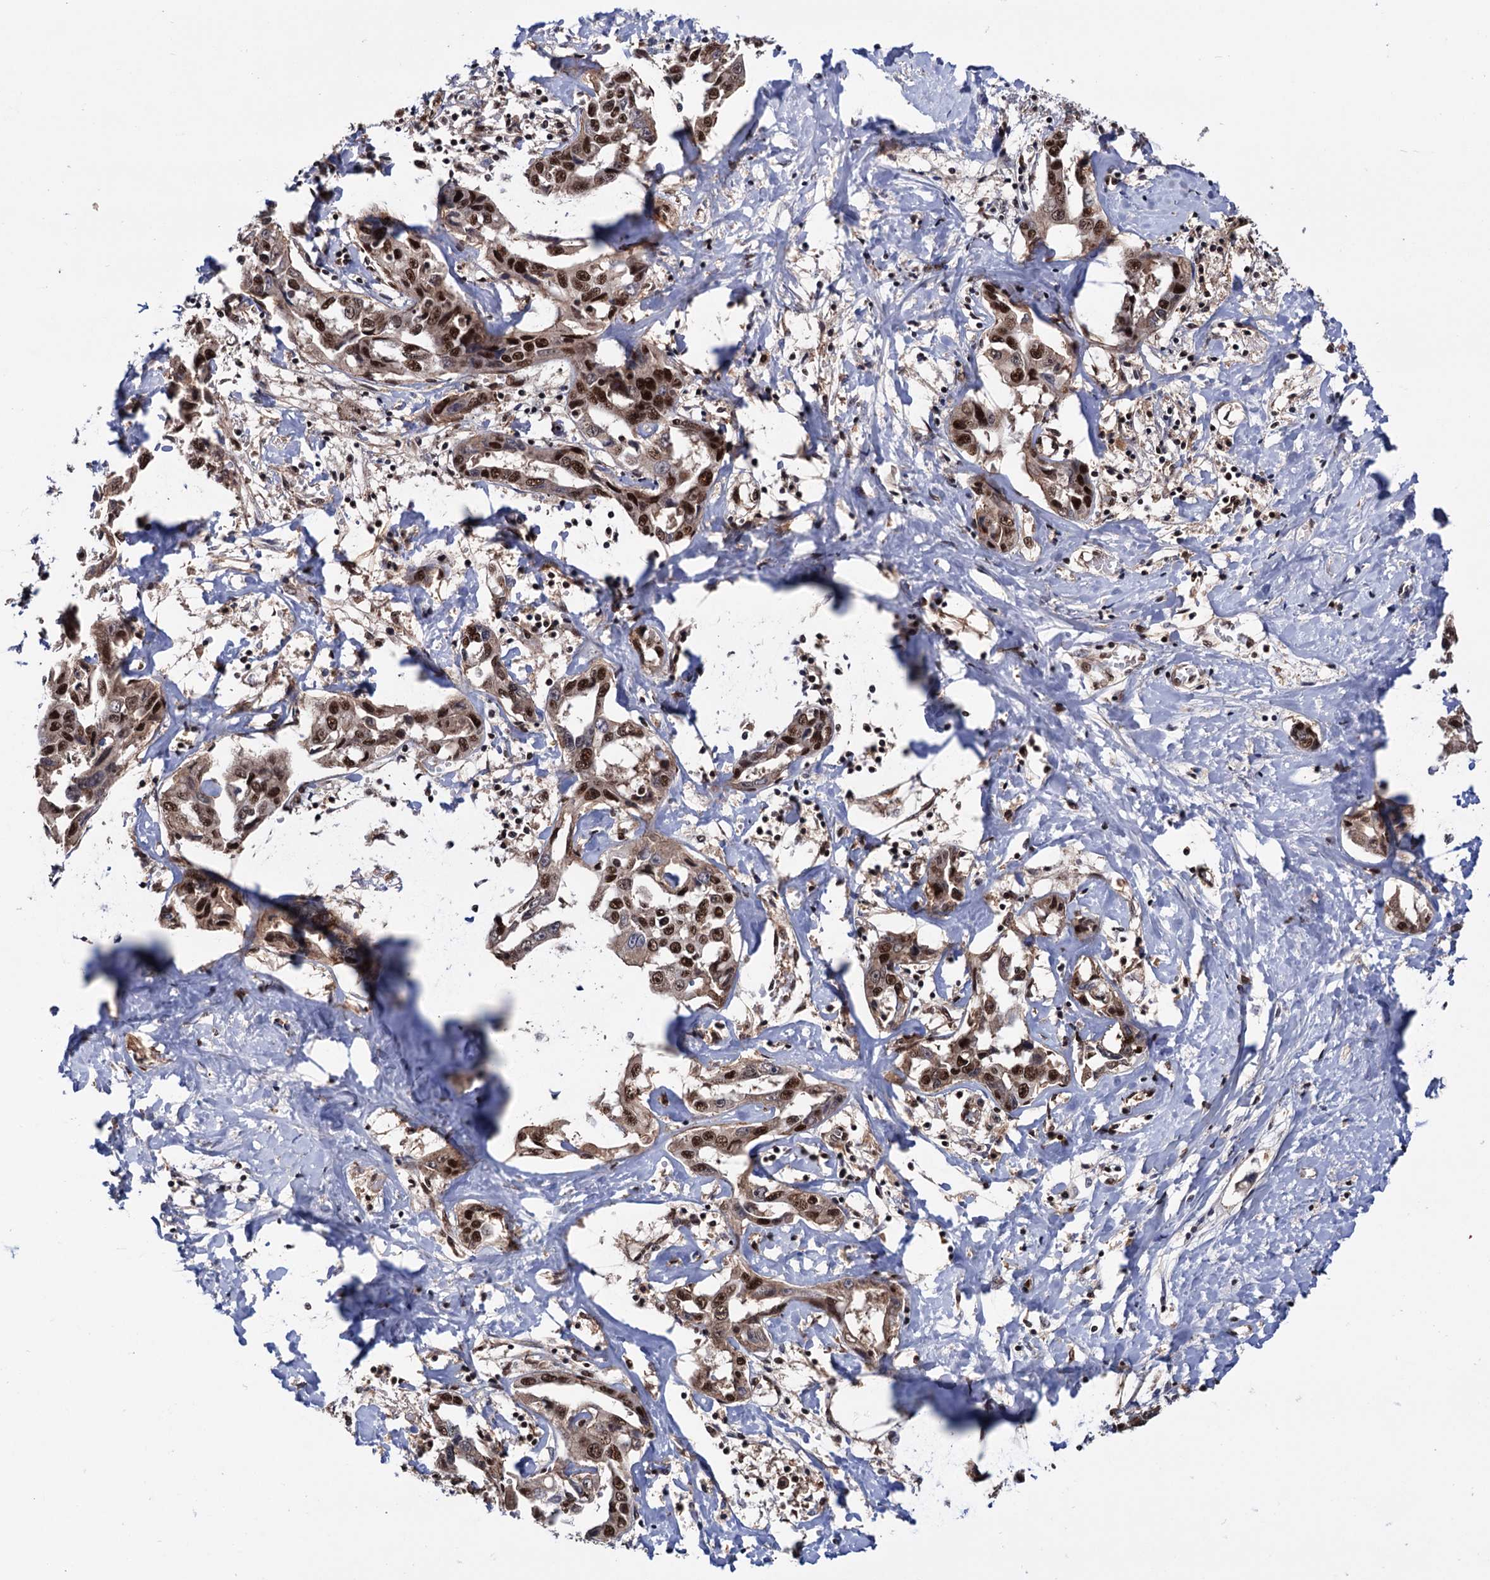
{"staining": {"intensity": "strong", "quantity": ">75%", "location": "nuclear"}, "tissue": "liver cancer", "cell_type": "Tumor cells", "image_type": "cancer", "snomed": [{"axis": "morphology", "description": "Cholangiocarcinoma"}, {"axis": "topography", "description": "Liver"}], "caption": "This image reveals cholangiocarcinoma (liver) stained with immunohistochemistry to label a protein in brown. The nuclear of tumor cells show strong positivity for the protein. Nuclei are counter-stained blue.", "gene": "TBC1D12", "patient": {"sex": "male", "age": 59}}